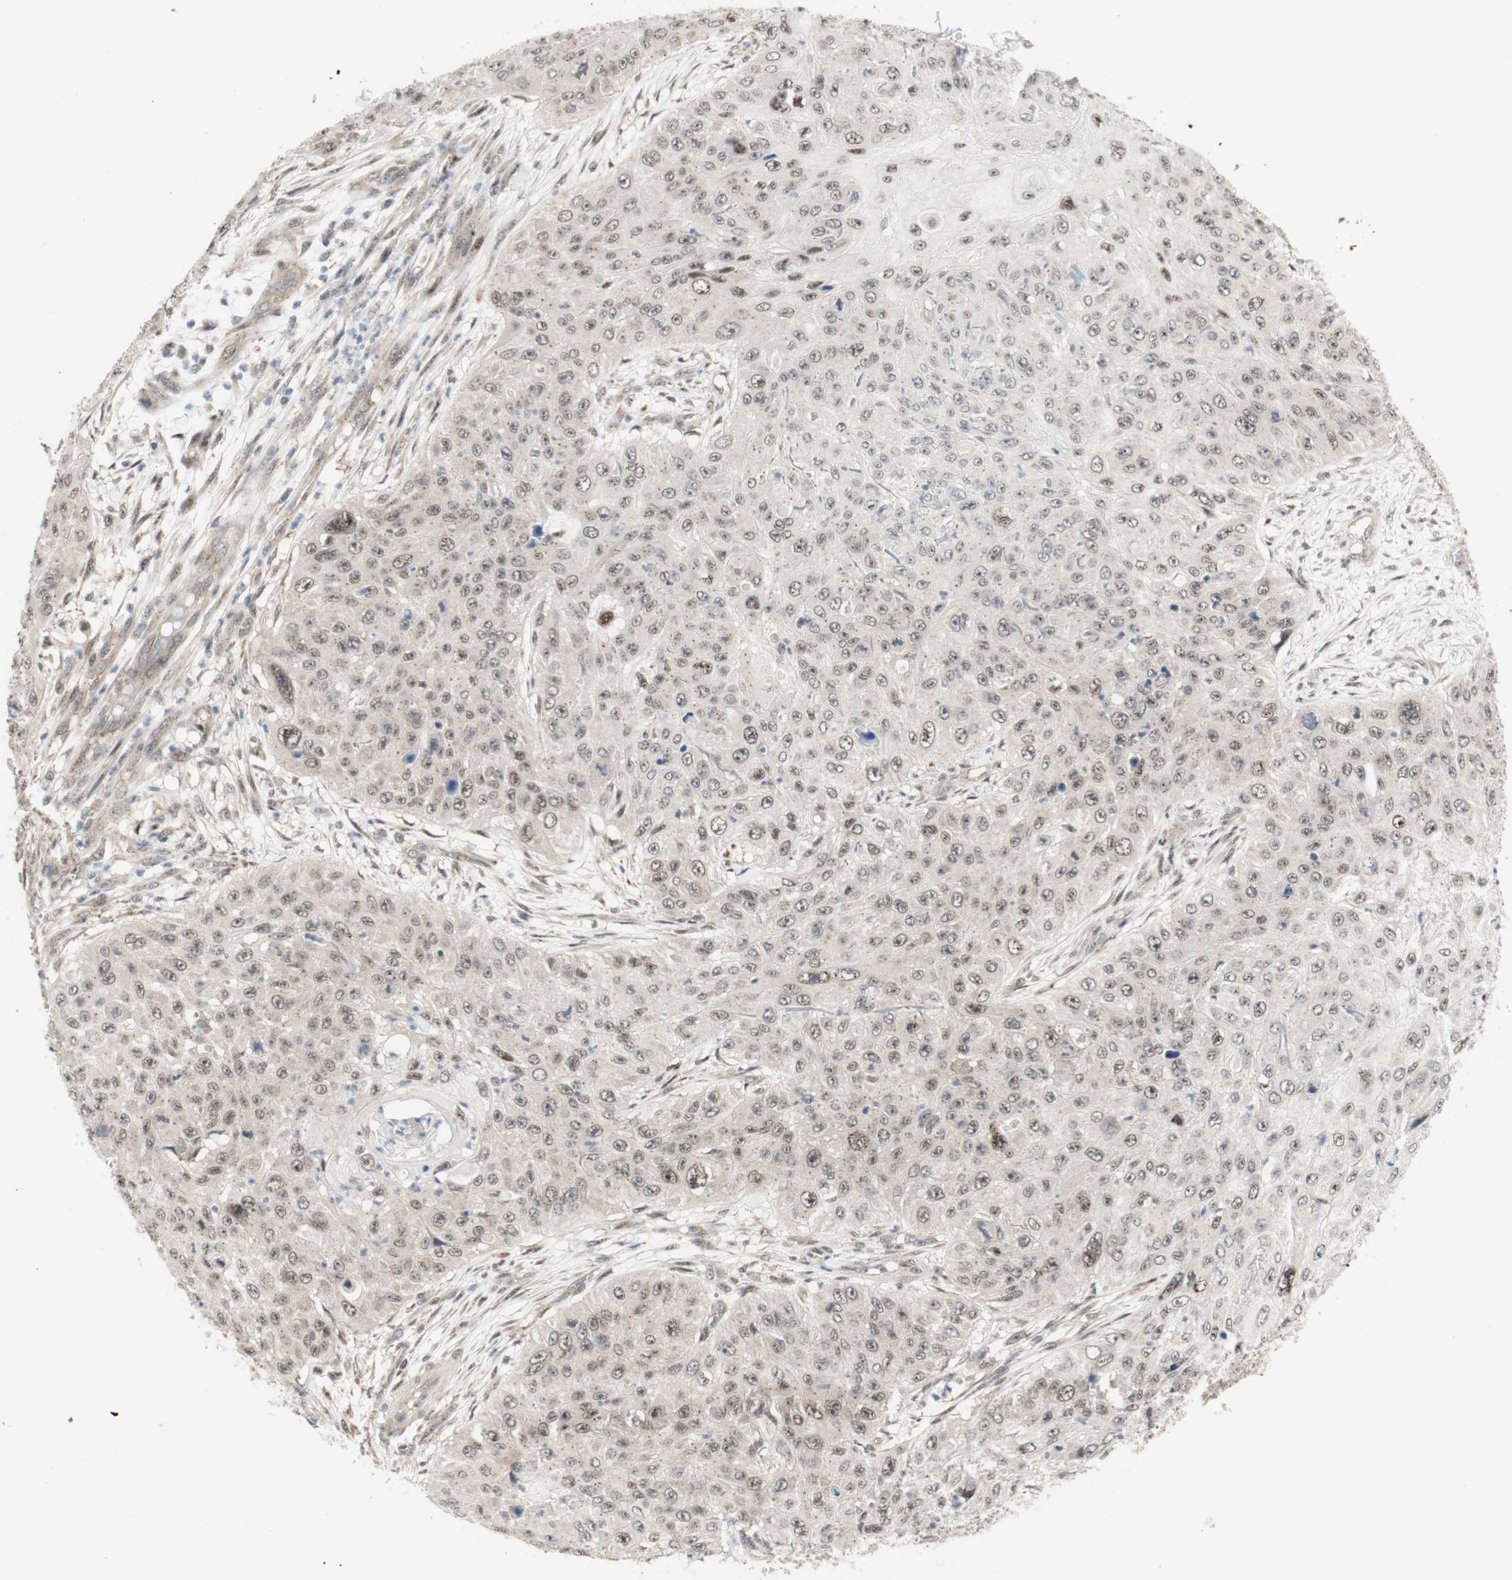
{"staining": {"intensity": "moderate", "quantity": ">75%", "location": "cytoplasmic/membranous"}, "tissue": "skin cancer", "cell_type": "Tumor cells", "image_type": "cancer", "snomed": [{"axis": "morphology", "description": "Squamous cell carcinoma, NOS"}, {"axis": "topography", "description": "Skin"}], "caption": "Protein expression by IHC demonstrates moderate cytoplasmic/membranous staining in approximately >75% of tumor cells in skin squamous cell carcinoma.", "gene": "CYLD", "patient": {"sex": "female", "age": 80}}